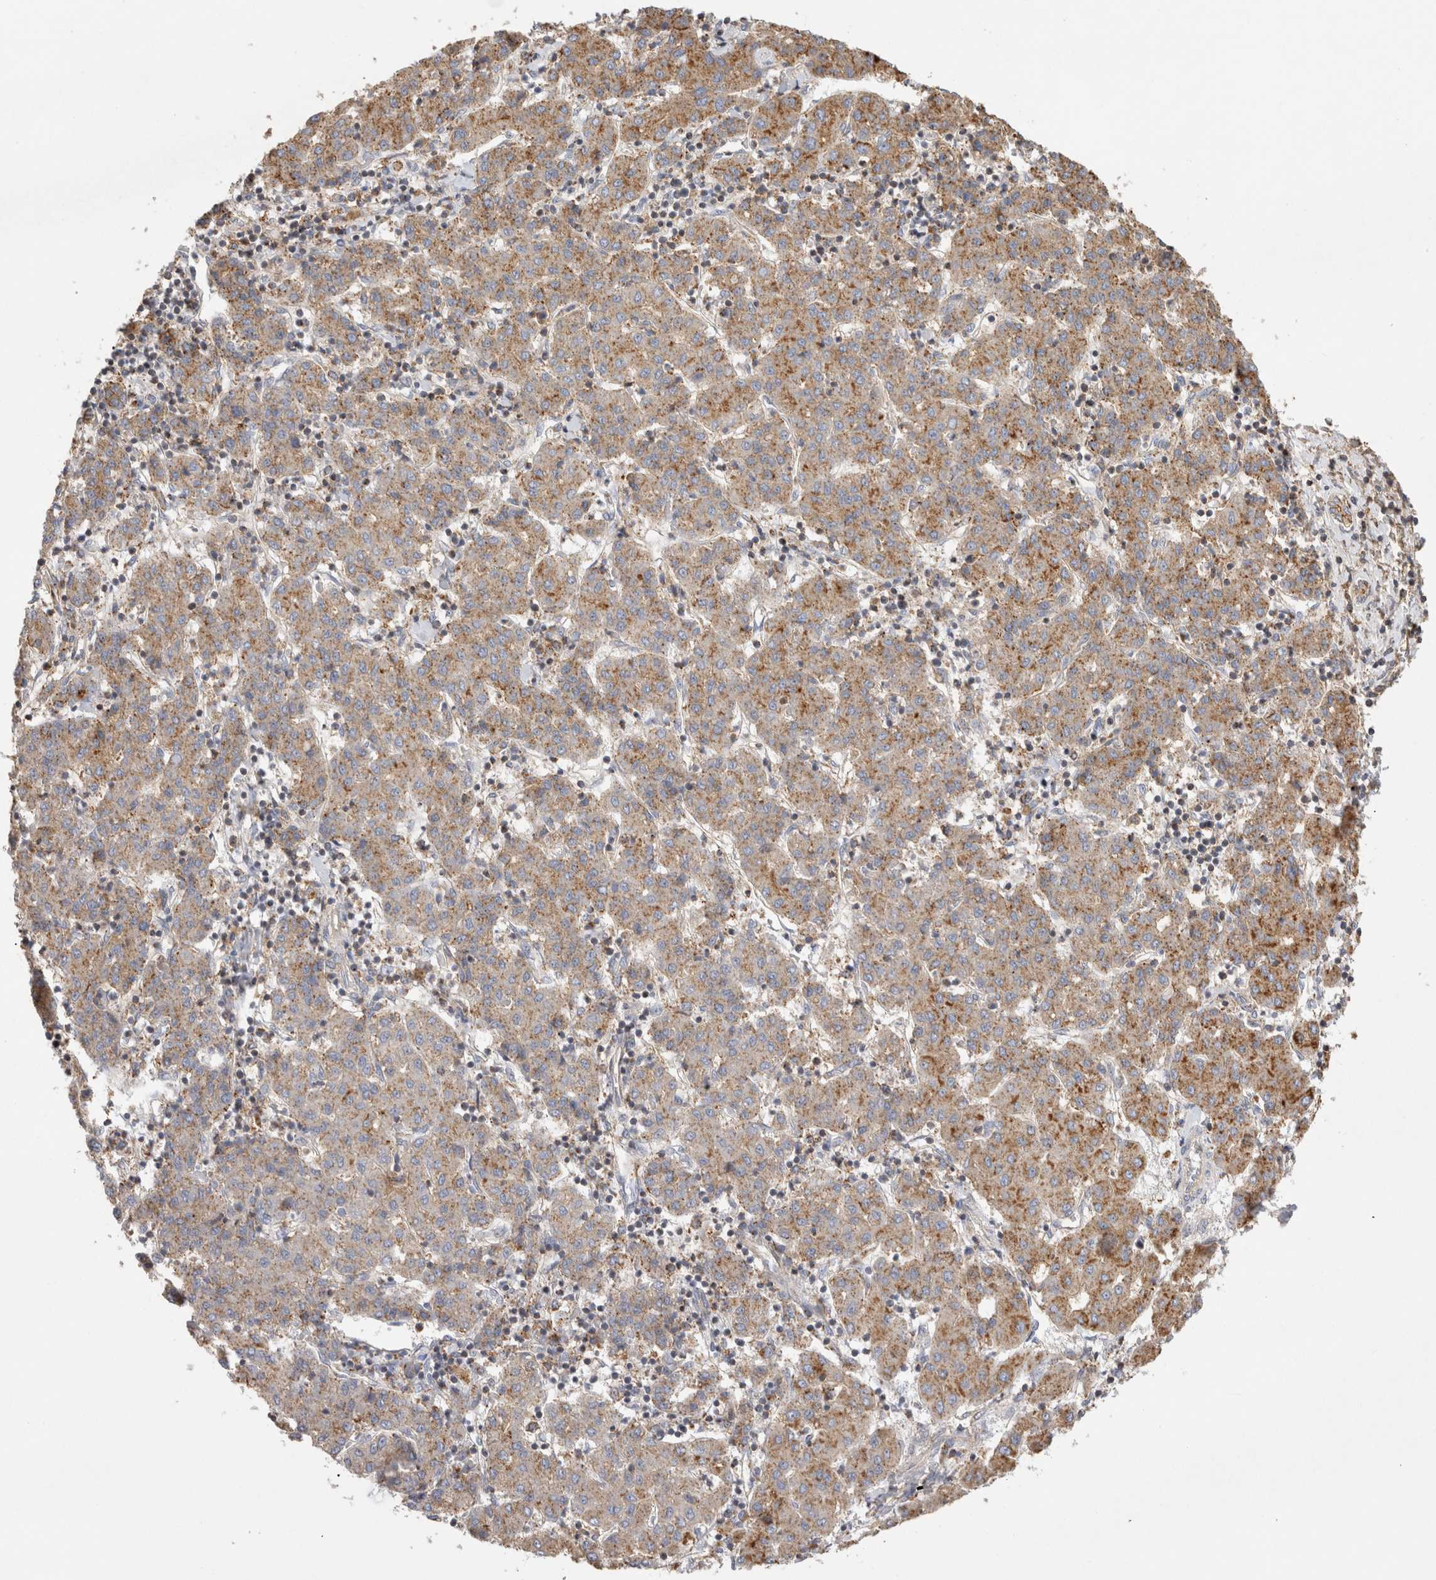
{"staining": {"intensity": "moderate", "quantity": ">75%", "location": "cytoplasmic/membranous"}, "tissue": "liver cancer", "cell_type": "Tumor cells", "image_type": "cancer", "snomed": [{"axis": "morphology", "description": "Carcinoma, Hepatocellular, NOS"}, {"axis": "topography", "description": "Liver"}], "caption": "Hepatocellular carcinoma (liver) stained for a protein (brown) demonstrates moderate cytoplasmic/membranous positive positivity in approximately >75% of tumor cells.", "gene": "CHMP6", "patient": {"sex": "male", "age": 65}}